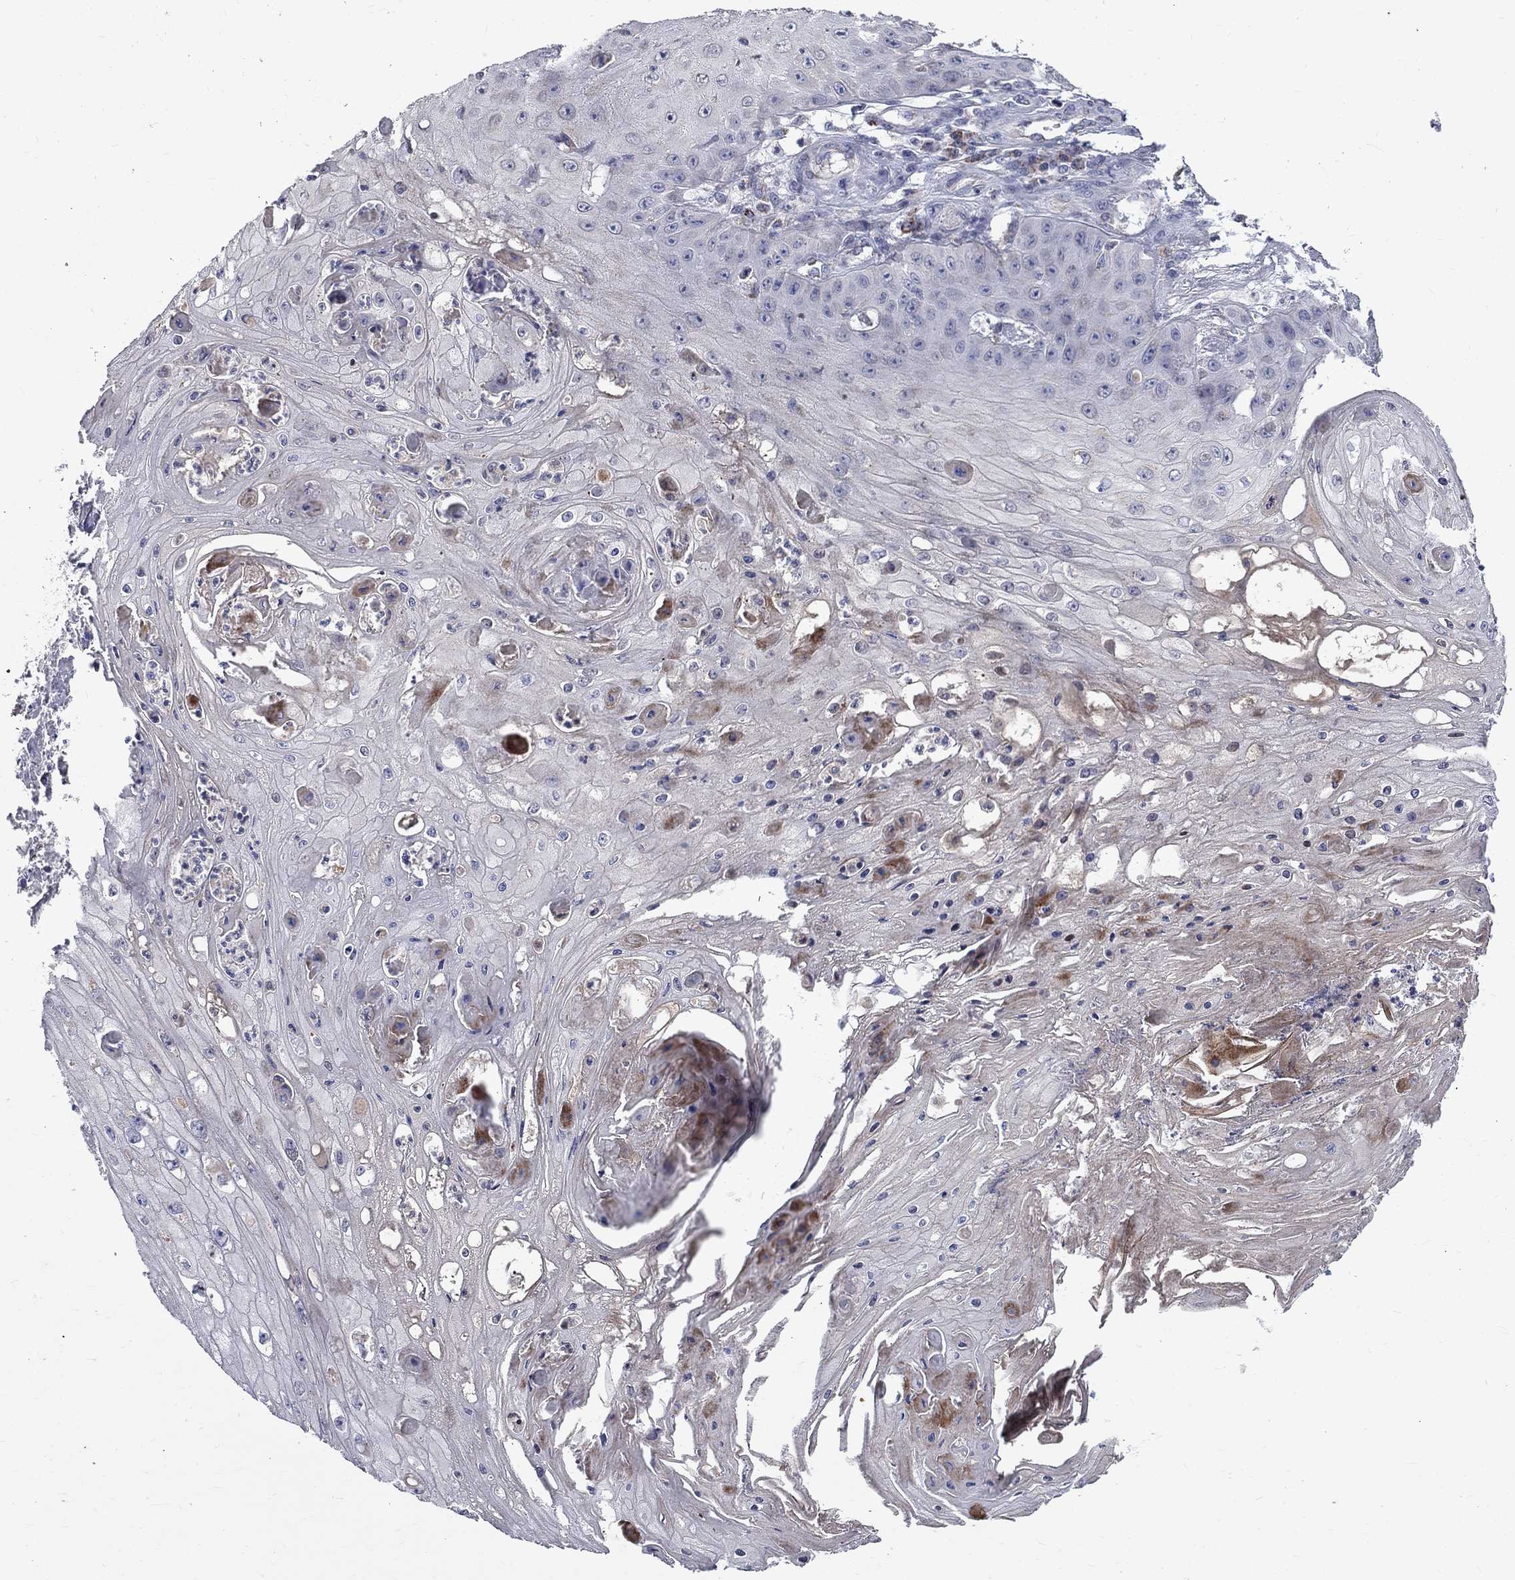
{"staining": {"intensity": "moderate", "quantity": "<25%", "location": "cytoplasmic/membranous"}, "tissue": "skin cancer", "cell_type": "Tumor cells", "image_type": "cancer", "snomed": [{"axis": "morphology", "description": "Squamous cell carcinoma, NOS"}, {"axis": "topography", "description": "Skin"}], "caption": "Immunohistochemical staining of human skin cancer (squamous cell carcinoma) reveals low levels of moderate cytoplasmic/membranous staining in about <25% of tumor cells.", "gene": "SLC4A10", "patient": {"sex": "male", "age": 70}}